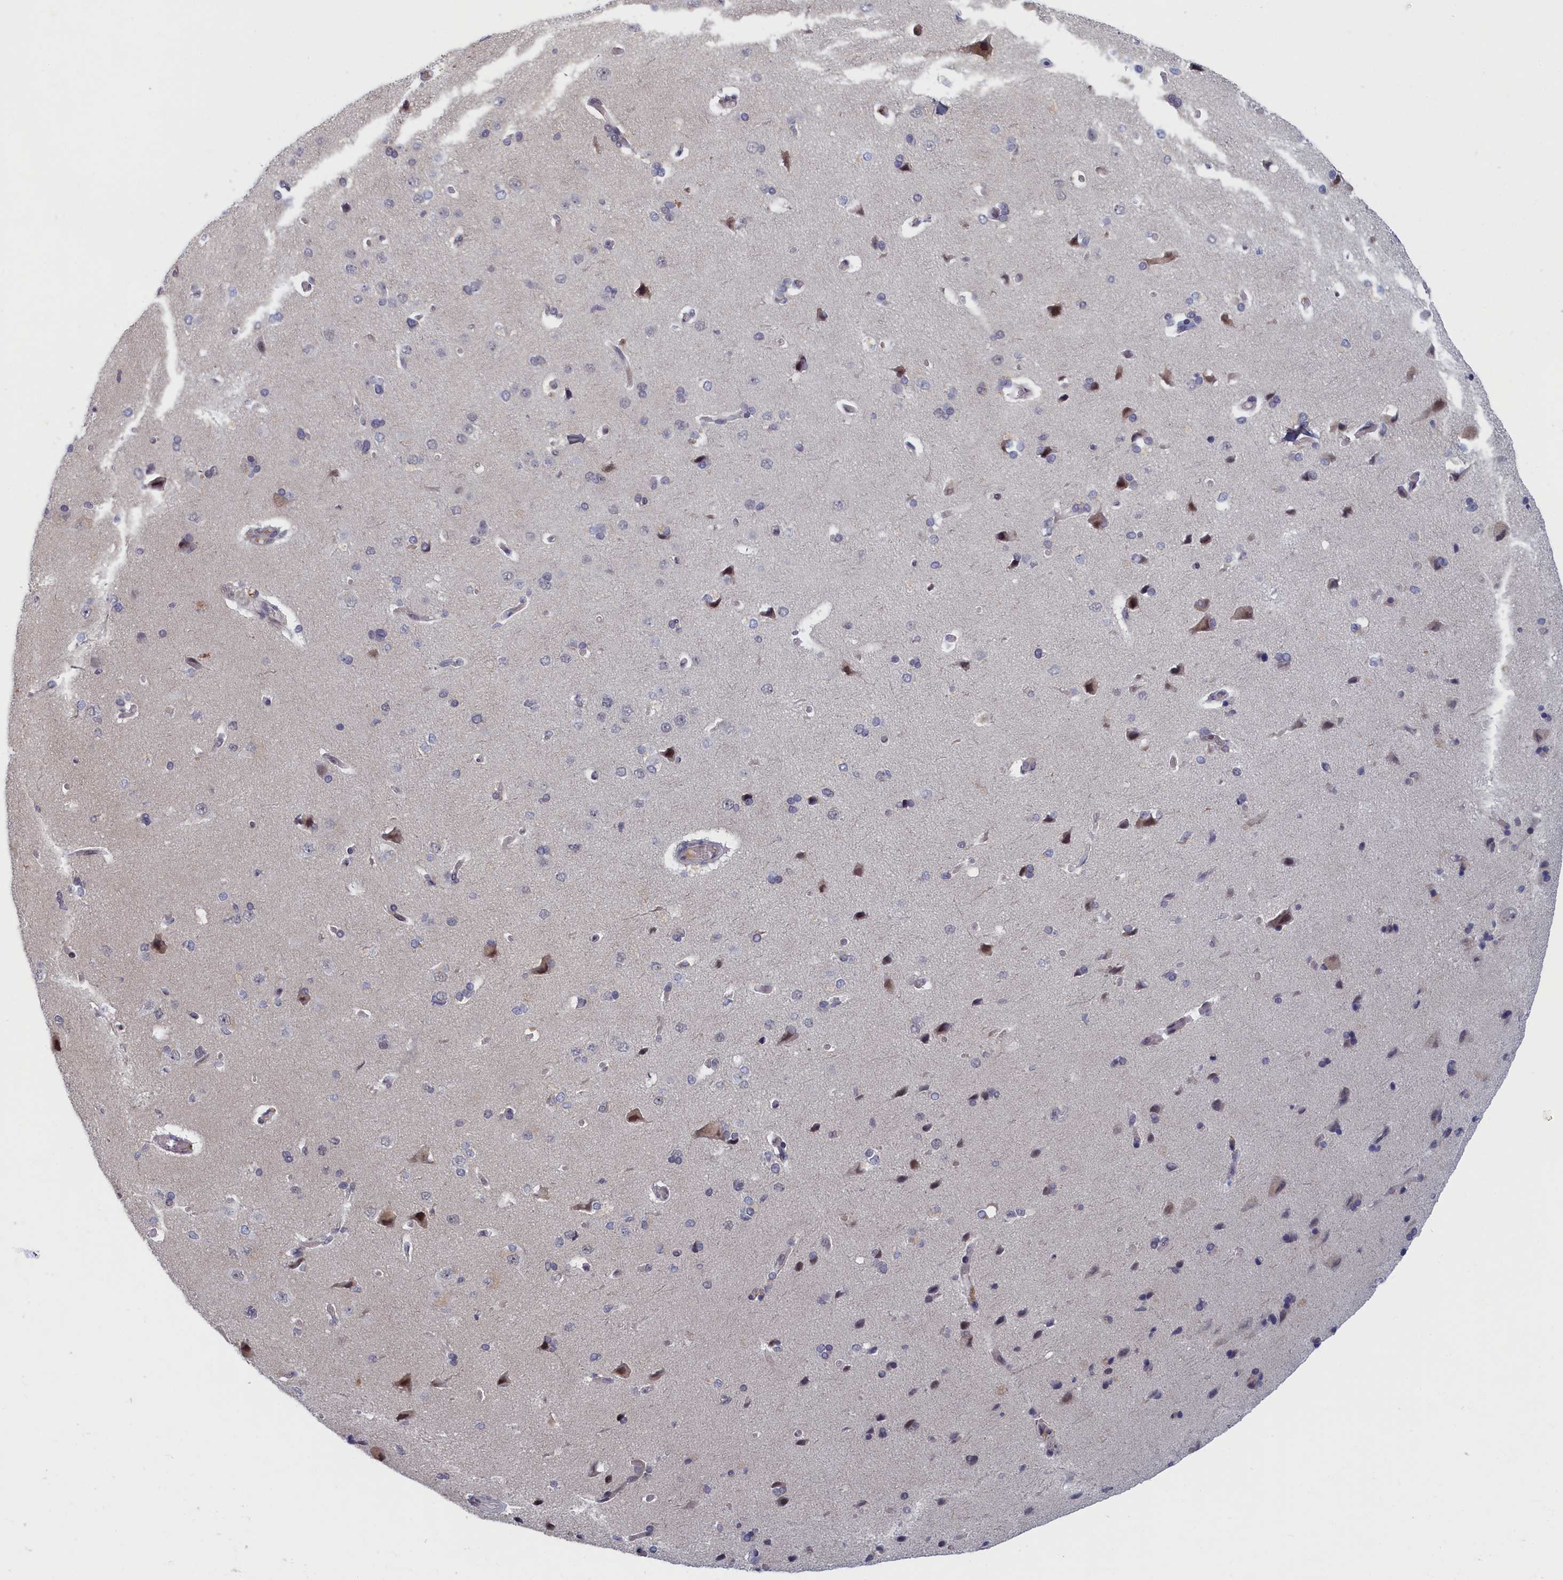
{"staining": {"intensity": "moderate", "quantity": "<25%", "location": "cytoplasmic/membranous,nuclear"}, "tissue": "cerebral cortex", "cell_type": "Endothelial cells", "image_type": "normal", "snomed": [{"axis": "morphology", "description": "Normal tissue, NOS"}, {"axis": "topography", "description": "Cerebral cortex"}], "caption": "High-power microscopy captured an immunohistochemistry photomicrograph of unremarkable cerebral cortex, revealing moderate cytoplasmic/membranous,nuclear expression in about <25% of endothelial cells.", "gene": "DNAJC17", "patient": {"sex": "male", "age": 62}}